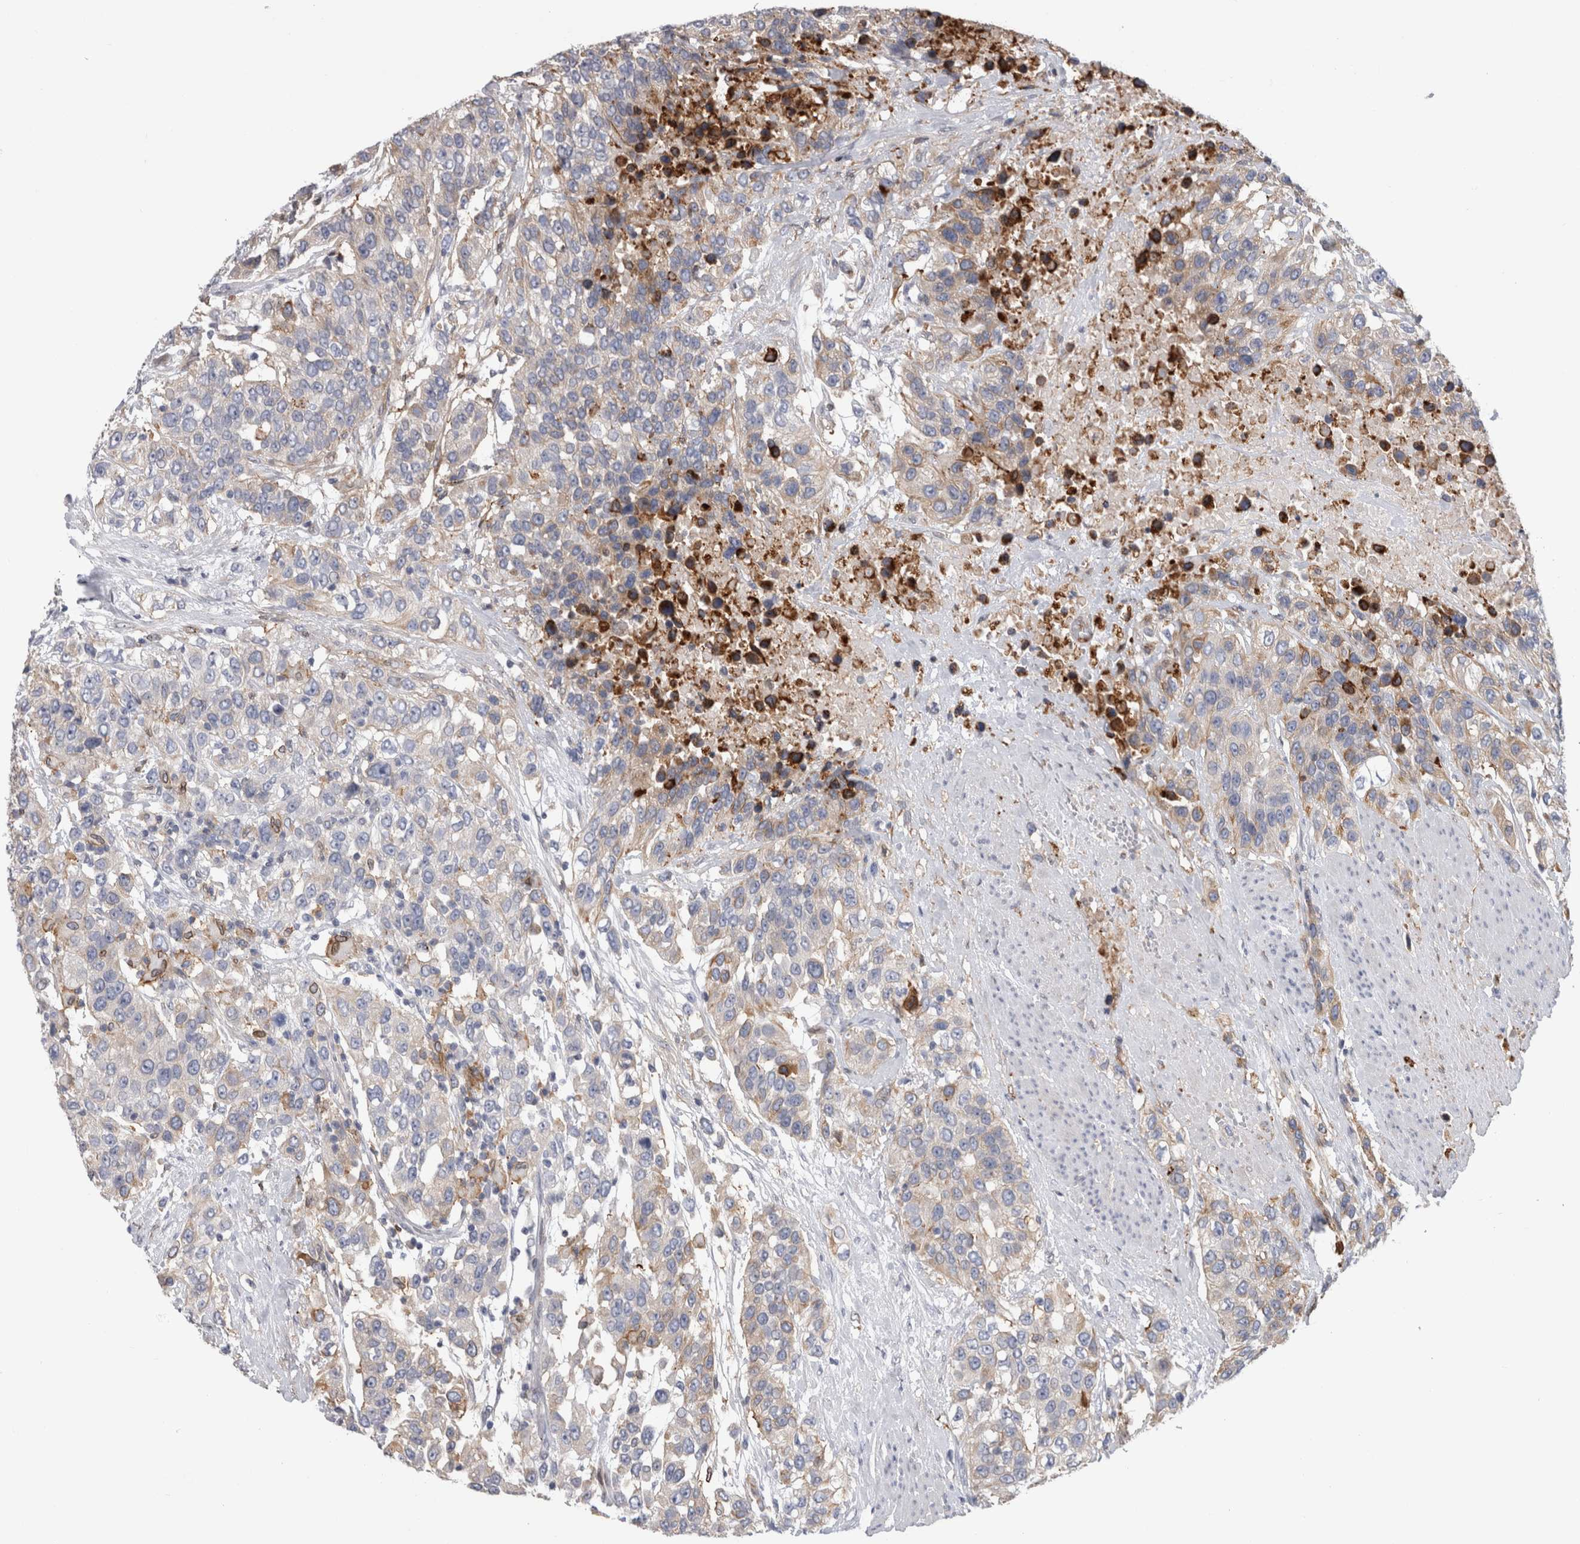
{"staining": {"intensity": "weak", "quantity": "<25%", "location": "cytoplasmic/membranous"}, "tissue": "urothelial cancer", "cell_type": "Tumor cells", "image_type": "cancer", "snomed": [{"axis": "morphology", "description": "Urothelial carcinoma, High grade"}, {"axis": "topography", "description": "Urinary bladder"}], "caption": "Urothelial cancer was stained to show a protein in brown. There is no significant positivity in tumor cells.", "gene": "DNAJC24", "patient": {"sex": "female", "age": 80}}